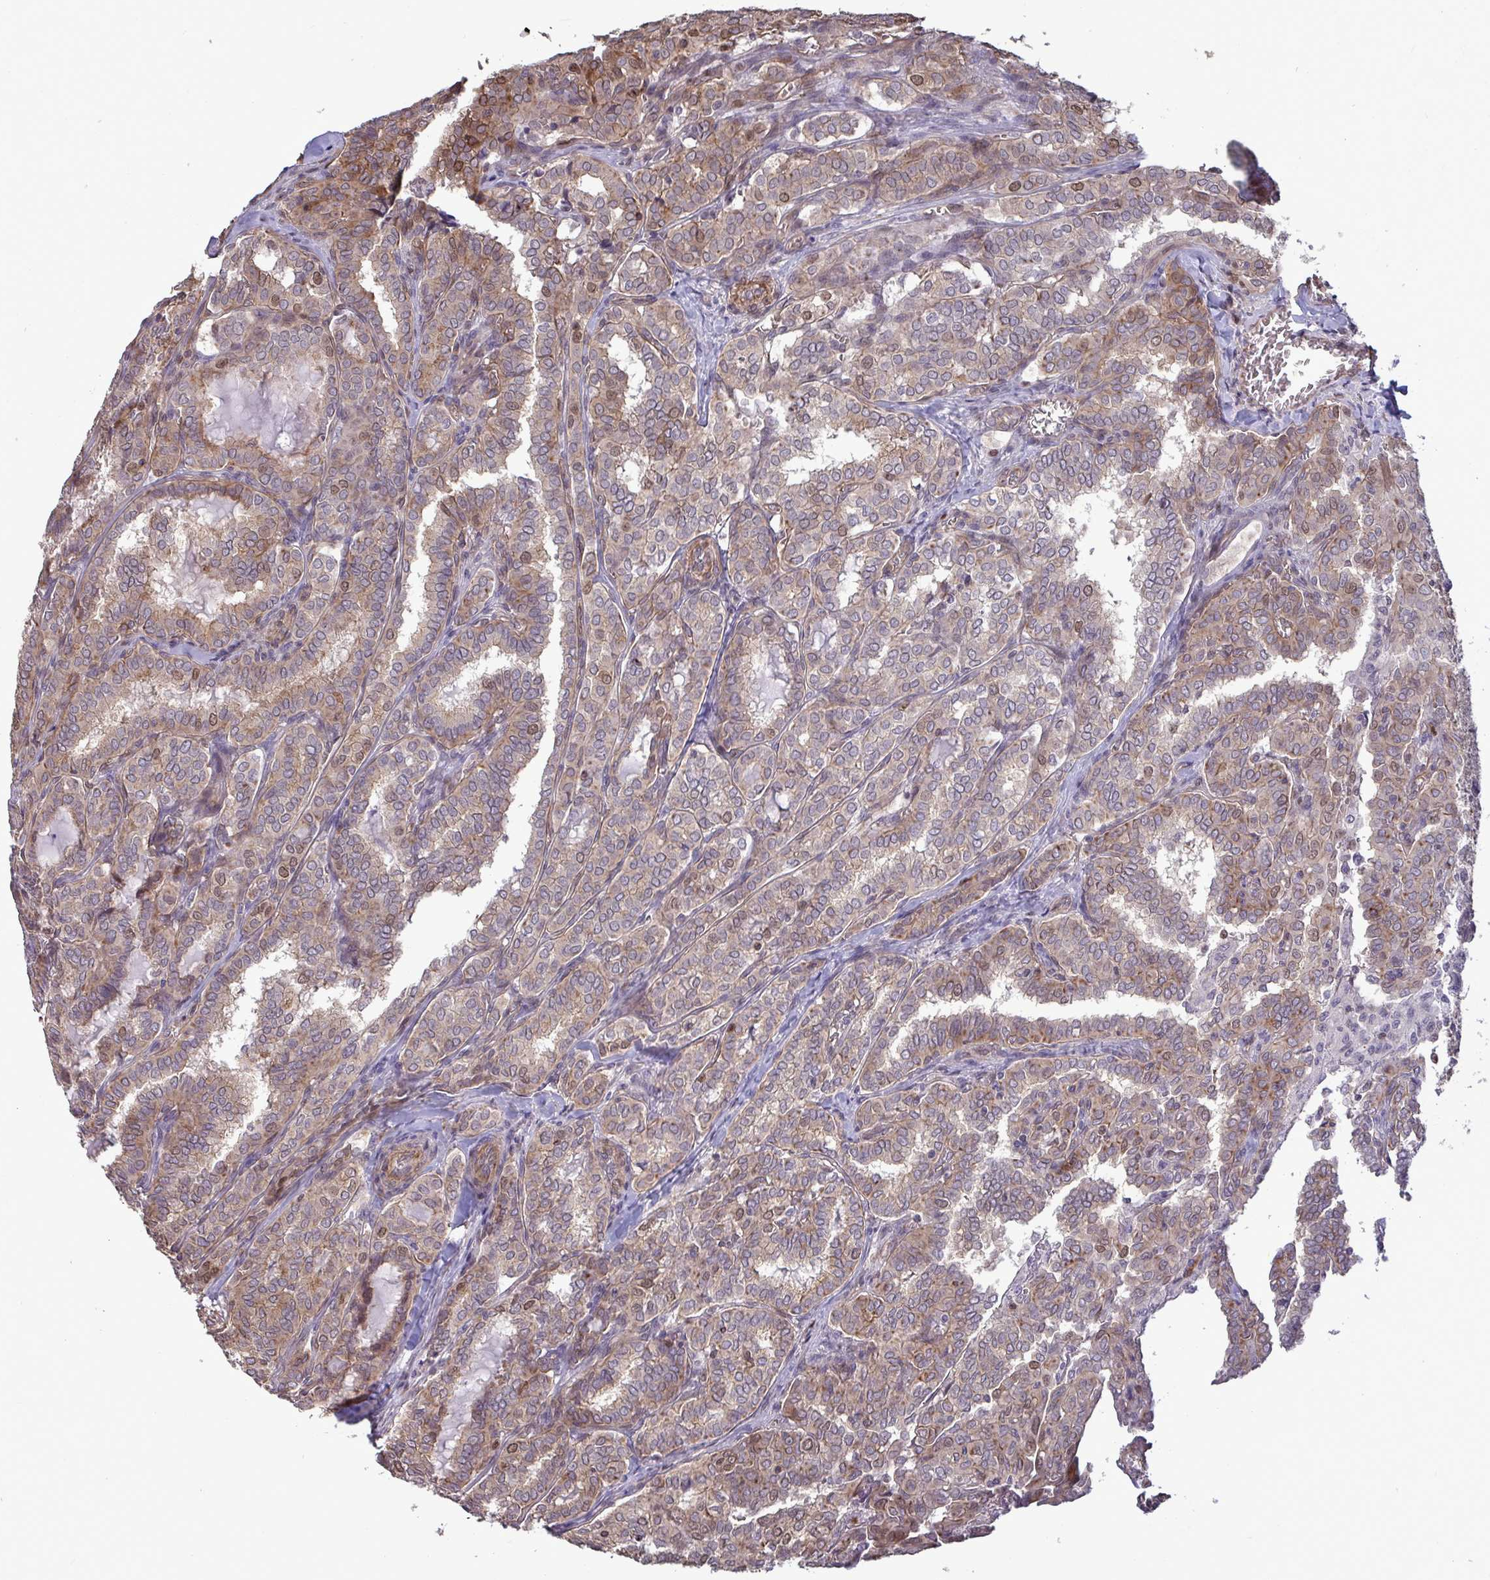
{"staining": {"intensity": "weak", "quantity": ">75%", "location": "cytoplasmic/membranous,nuclear"}, "tissue": "thyroid cancer", "cell_type": "Tumor cells", "image_type": "cancer", "snomed": [{"axis": "morphology", "description": "Papillary adenocarcinoma, NOS"}, {"axis": "topography", "description": "Thyroid gland"}], "caption": "High-magnification brightfield microscopy of thyroid cancer stained with DAB (brown) and counterstained with hematoxylin (blue). tumor cells exhibit weak cytoplasmic/membranous and nuclear expression is identified in approximately>75% of cells.", "gene": "IPO5", "patient": {"sex": "female", "age": 30}}